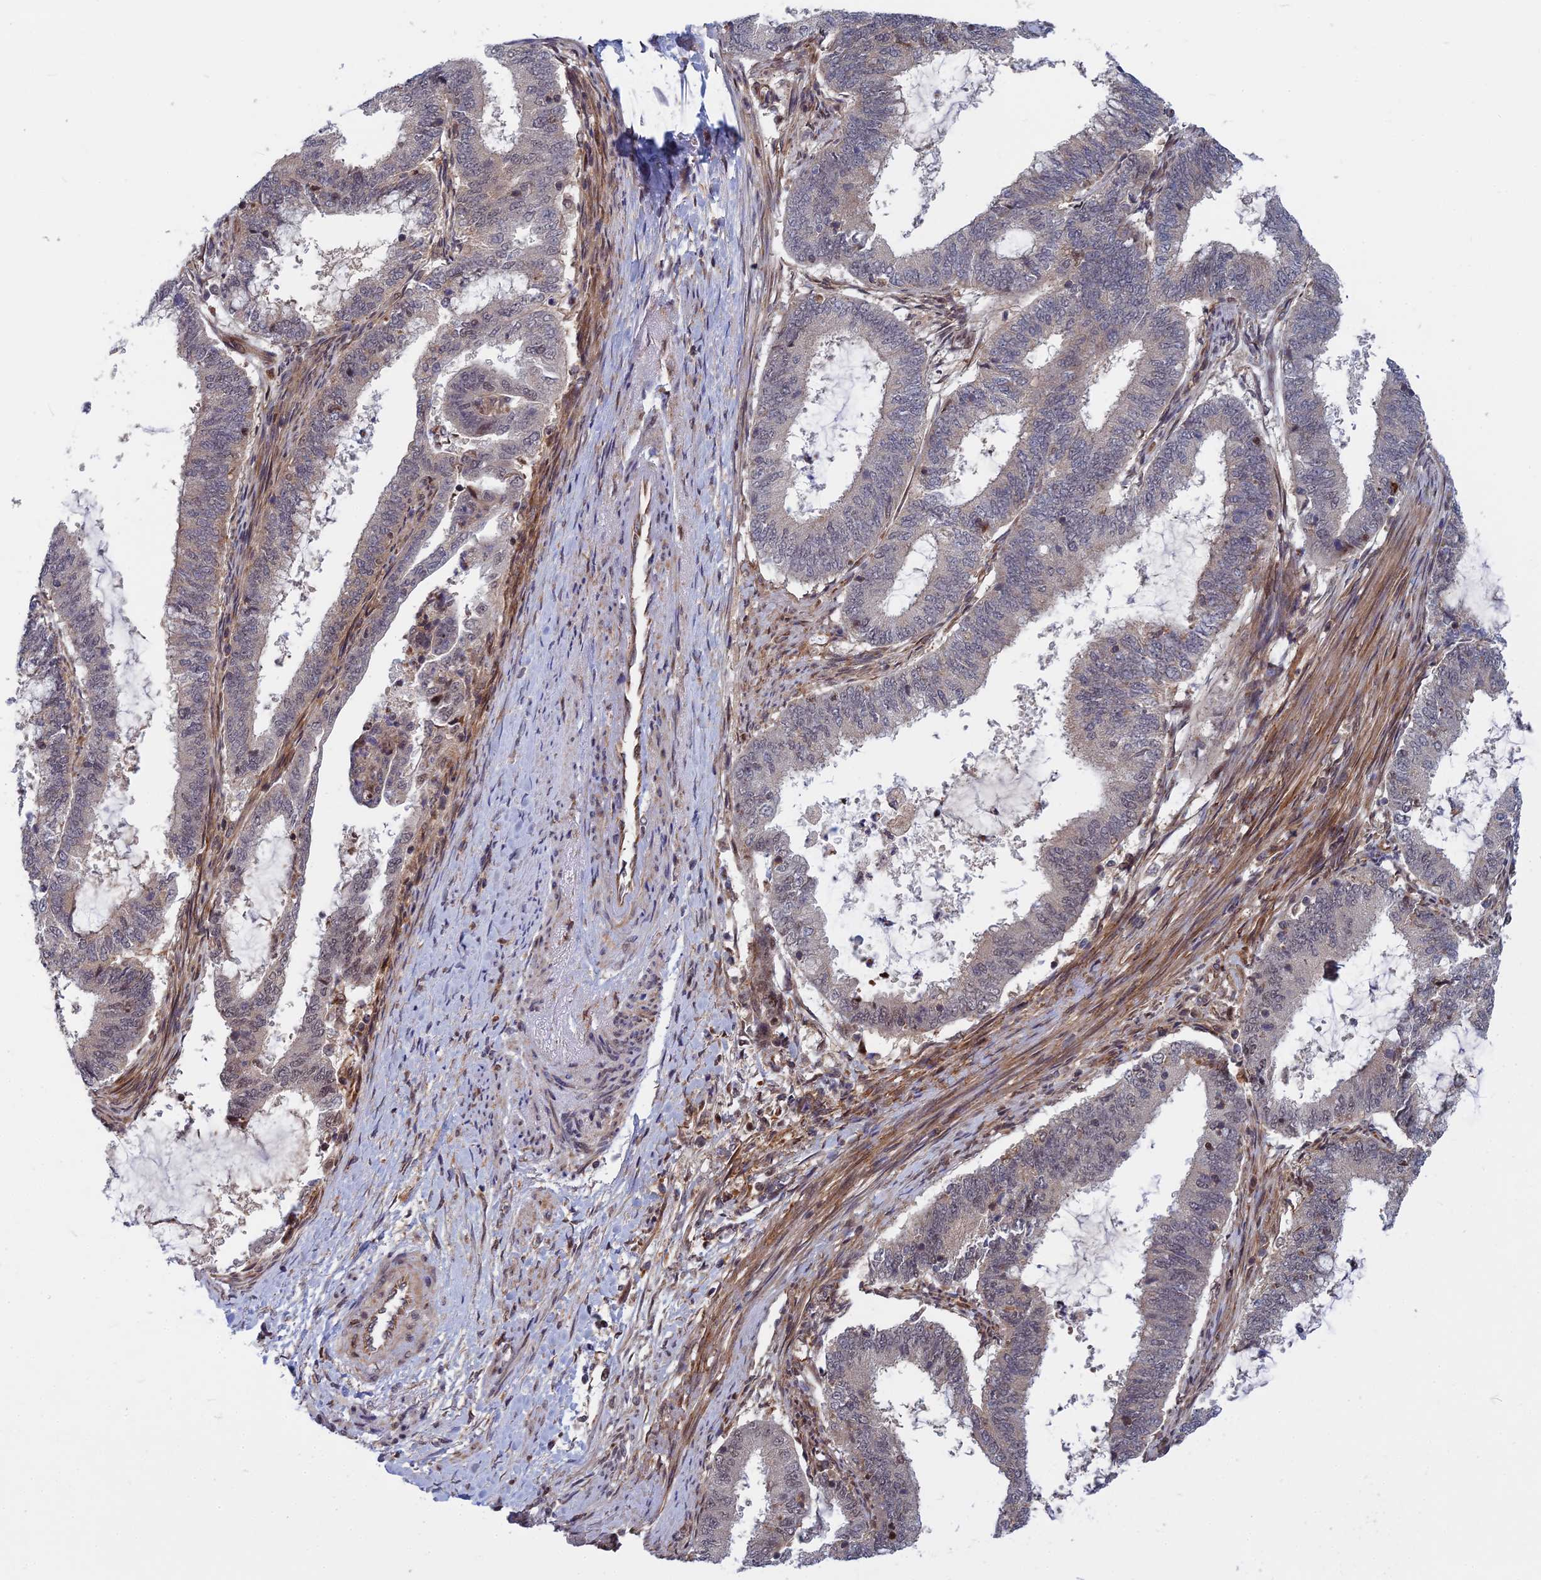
{"staining": {"intensity": "negative", "quantity": "none", "location": "none"}, "tissue": "endometrial cancer", "cell_type": "Tumor cells", "image_type": "cancer", "snomed": [{"axis": "morphology", "description": "Adenocarcinoma, NOS"}, {"axis": "topography", "description": "Endometrium"}], "caption": "Tumor cells show no significant protein expression in endometrial cancer (adenocarcinoma).", "gene": "COMMD2", "patient": {"sex": "female", "age": 51}}